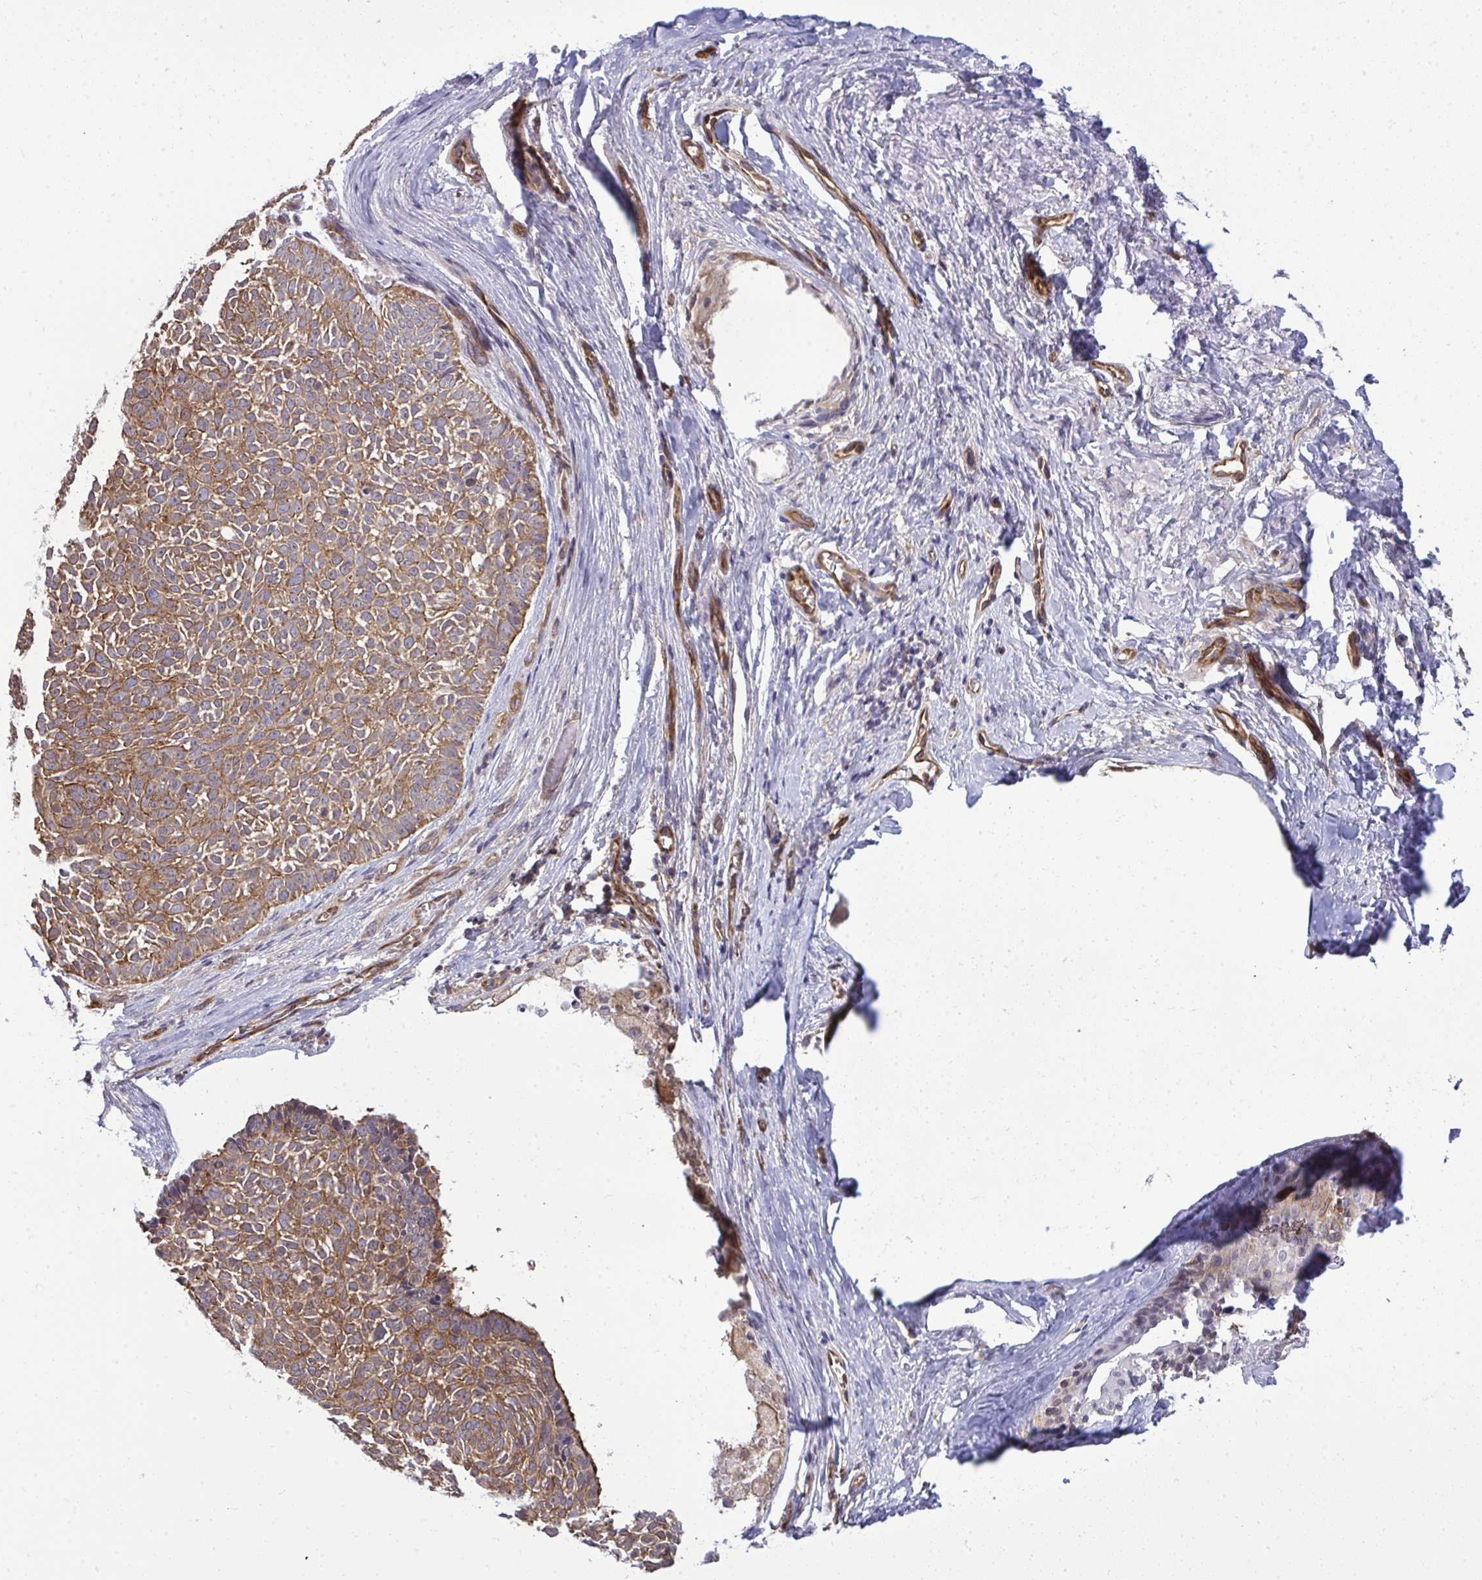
{"staining": {"intensity": "moderate", "quantity": ">75%", "location": "cytoplasmic/membranous"}, "tissue": "skin cancer", "cell_type": "Tumor cells", "image_type": "cancer", "snomed": [{"axis": "morphology", "description": "Basal cell carcinoma"}, {"axis": "topography", "description": "Skin"}, {"axis": "topography", "description": "Skin of face"}, {"axis": "topography", "description": "Skin of nose"}], "caption": "Protein expression analysis of human basal cell carcinoma (skin) reveals moderate cytoplasmic/membranous staining in approximately >75% of tumor cells.", "gene": "FUT10", "patient": {"sex": "female", "age": 86}}